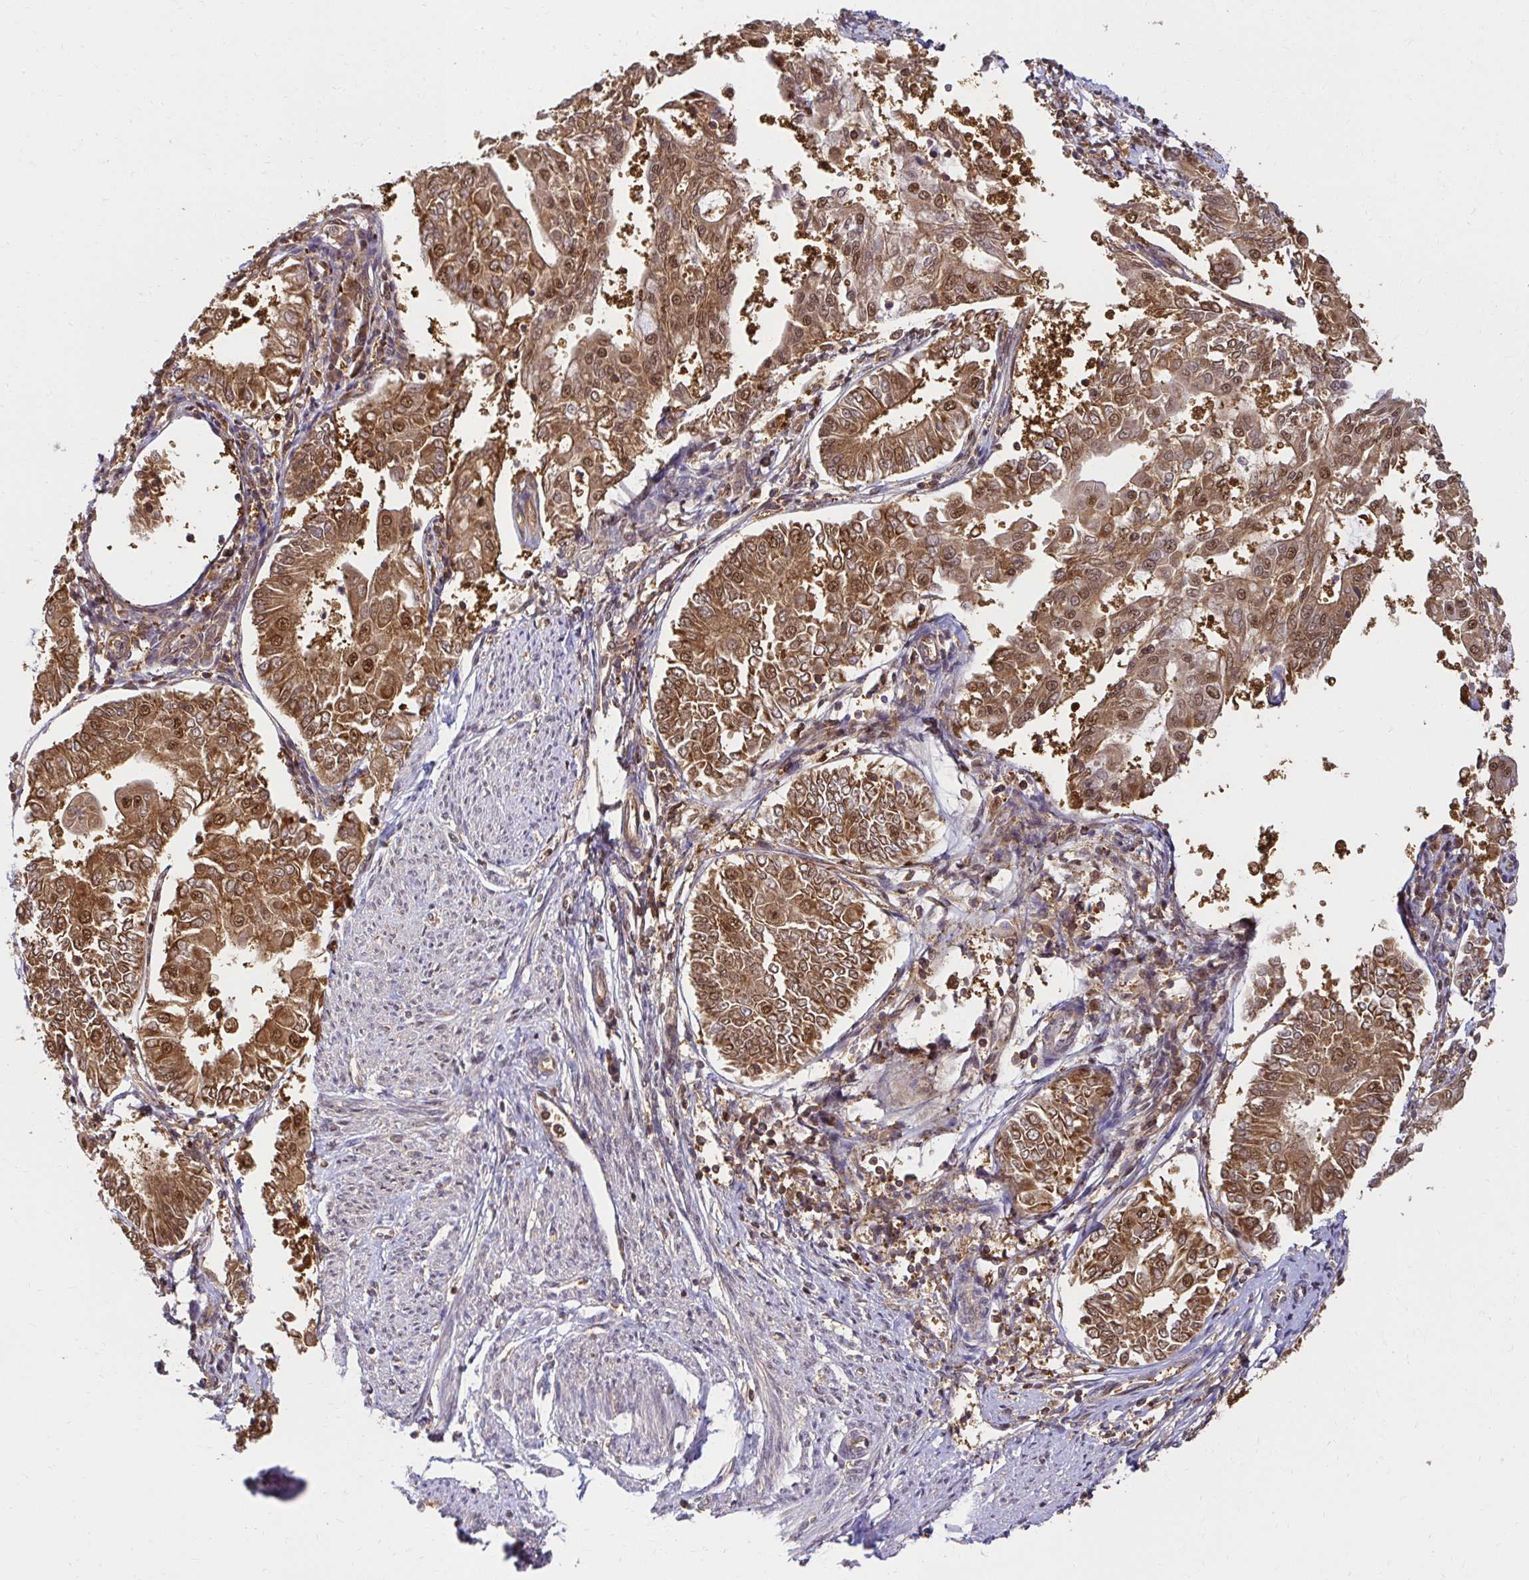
{"staining": {"intensity": "moderate", "quantity": ">75%", "location": "cytoplasmic/membranous,nuclear"}, "tissue": "endometrial cancer", "cell_type": "Tumor cells", "image_type": "cancer", "snomed": [{"axis": "morphology", "description": "Adenocarcinoma, NOS"}, {"axis": "topography", "description": "Endometrium"}], "caption": "Endometrial cancer stained with a protein marker shows moderate staining in tumor cells.", "gene": "PSMA4", "patient": {"sex": "female", "age": 68}}